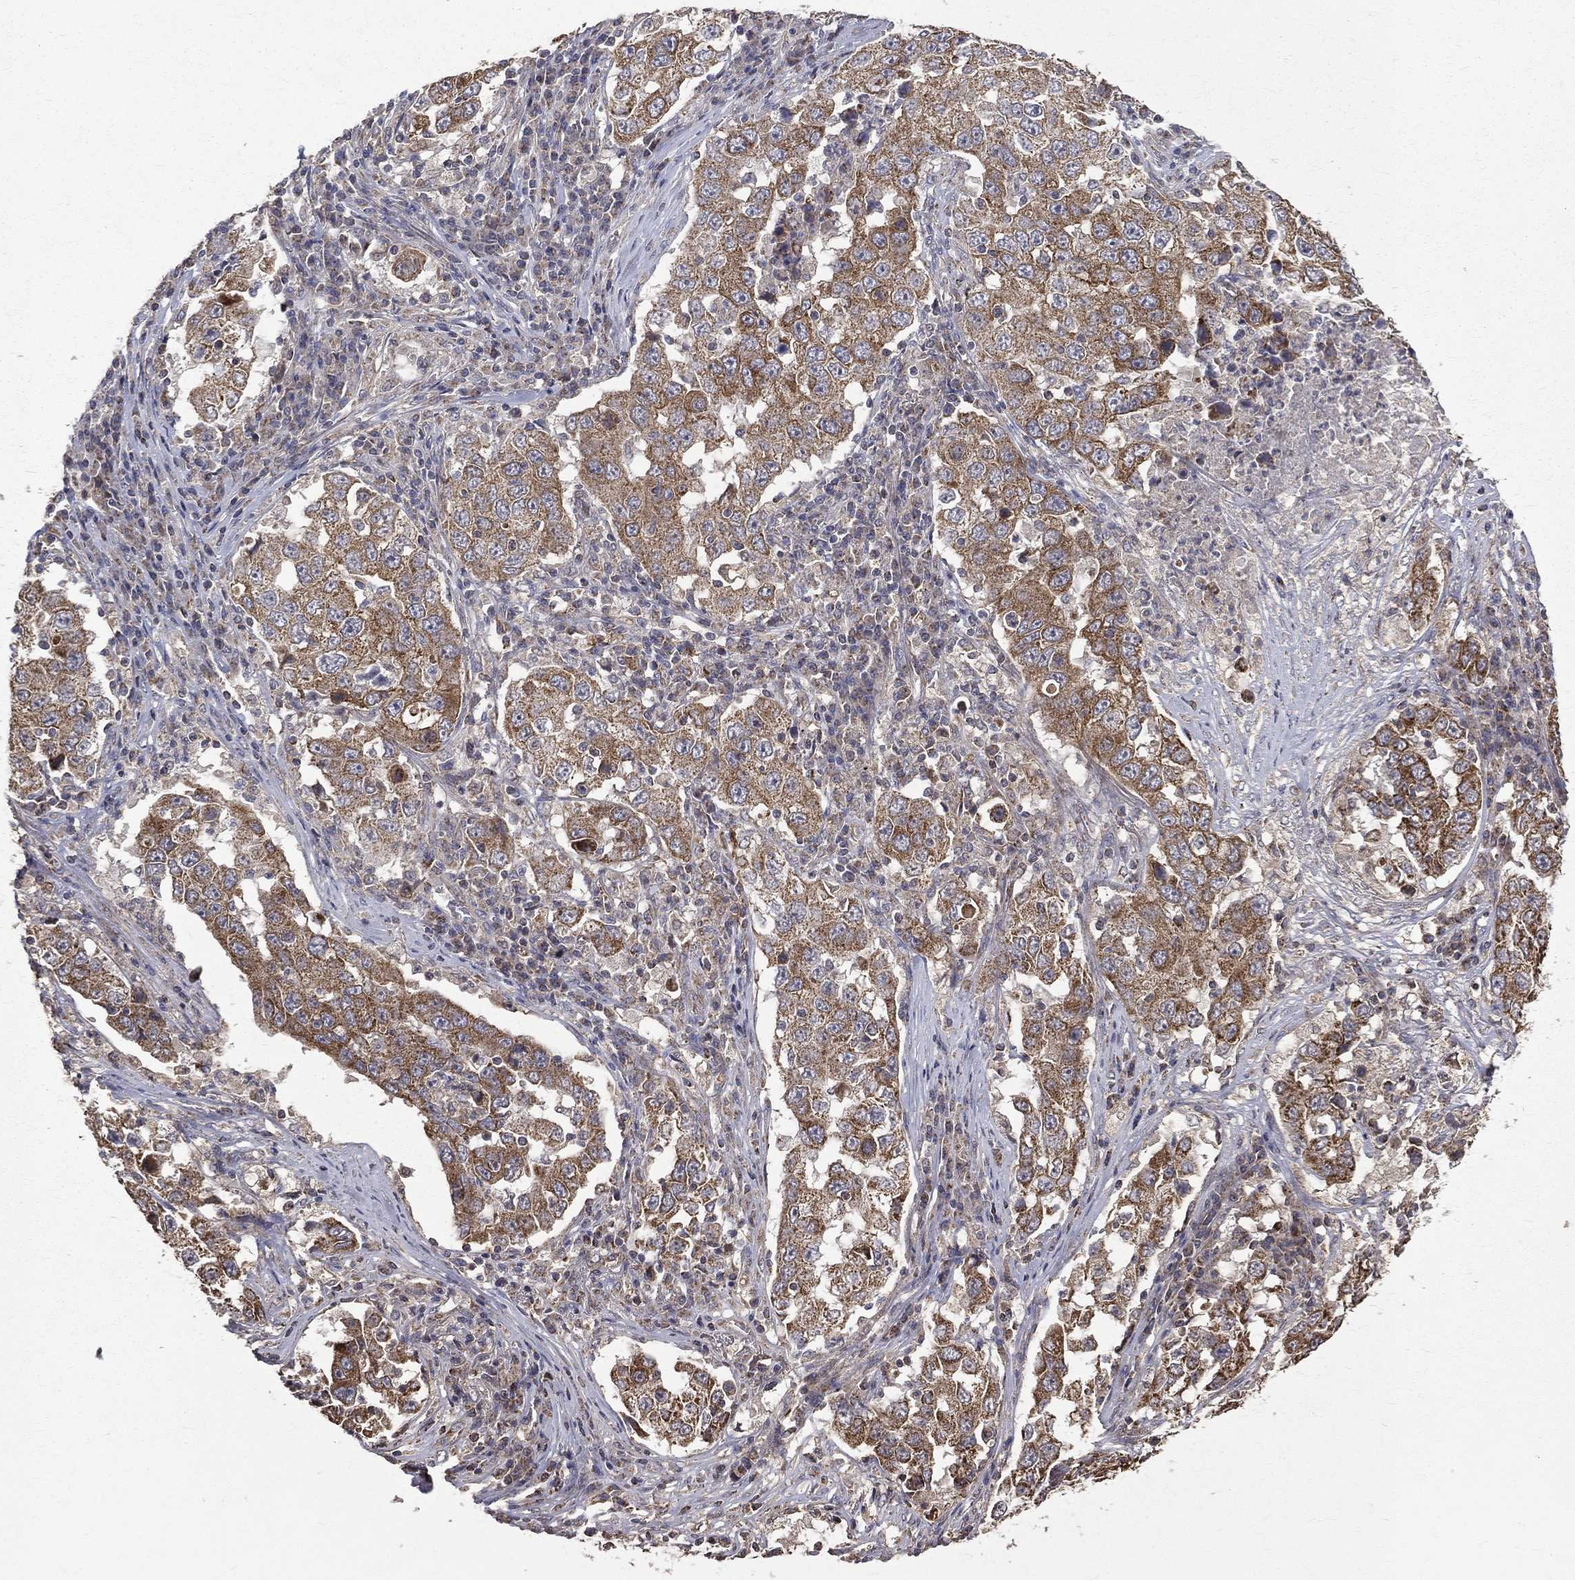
{"staining": {"intensity": "moderate", "quantity": ">75%", "location": "cytoplasmic/membranous"}, "tissue": "lung cancer", "cell_type": "Tumor cells", "image_type": "cancer", "snomed": [{"axis": "morphology", "description": "Adenocarcinoma, NOS"}, {"axis": "topography", "description": "Lung"}], "caption": "This micrograph demonstrates immunohistochemistry (IHC) staining of human lung cancer, with medium moderate cytoplasmic/membranous positivity in about >75% of tumor cells.", "gene": "RPGR", "patient": {"sex": "male", "age": 73}}